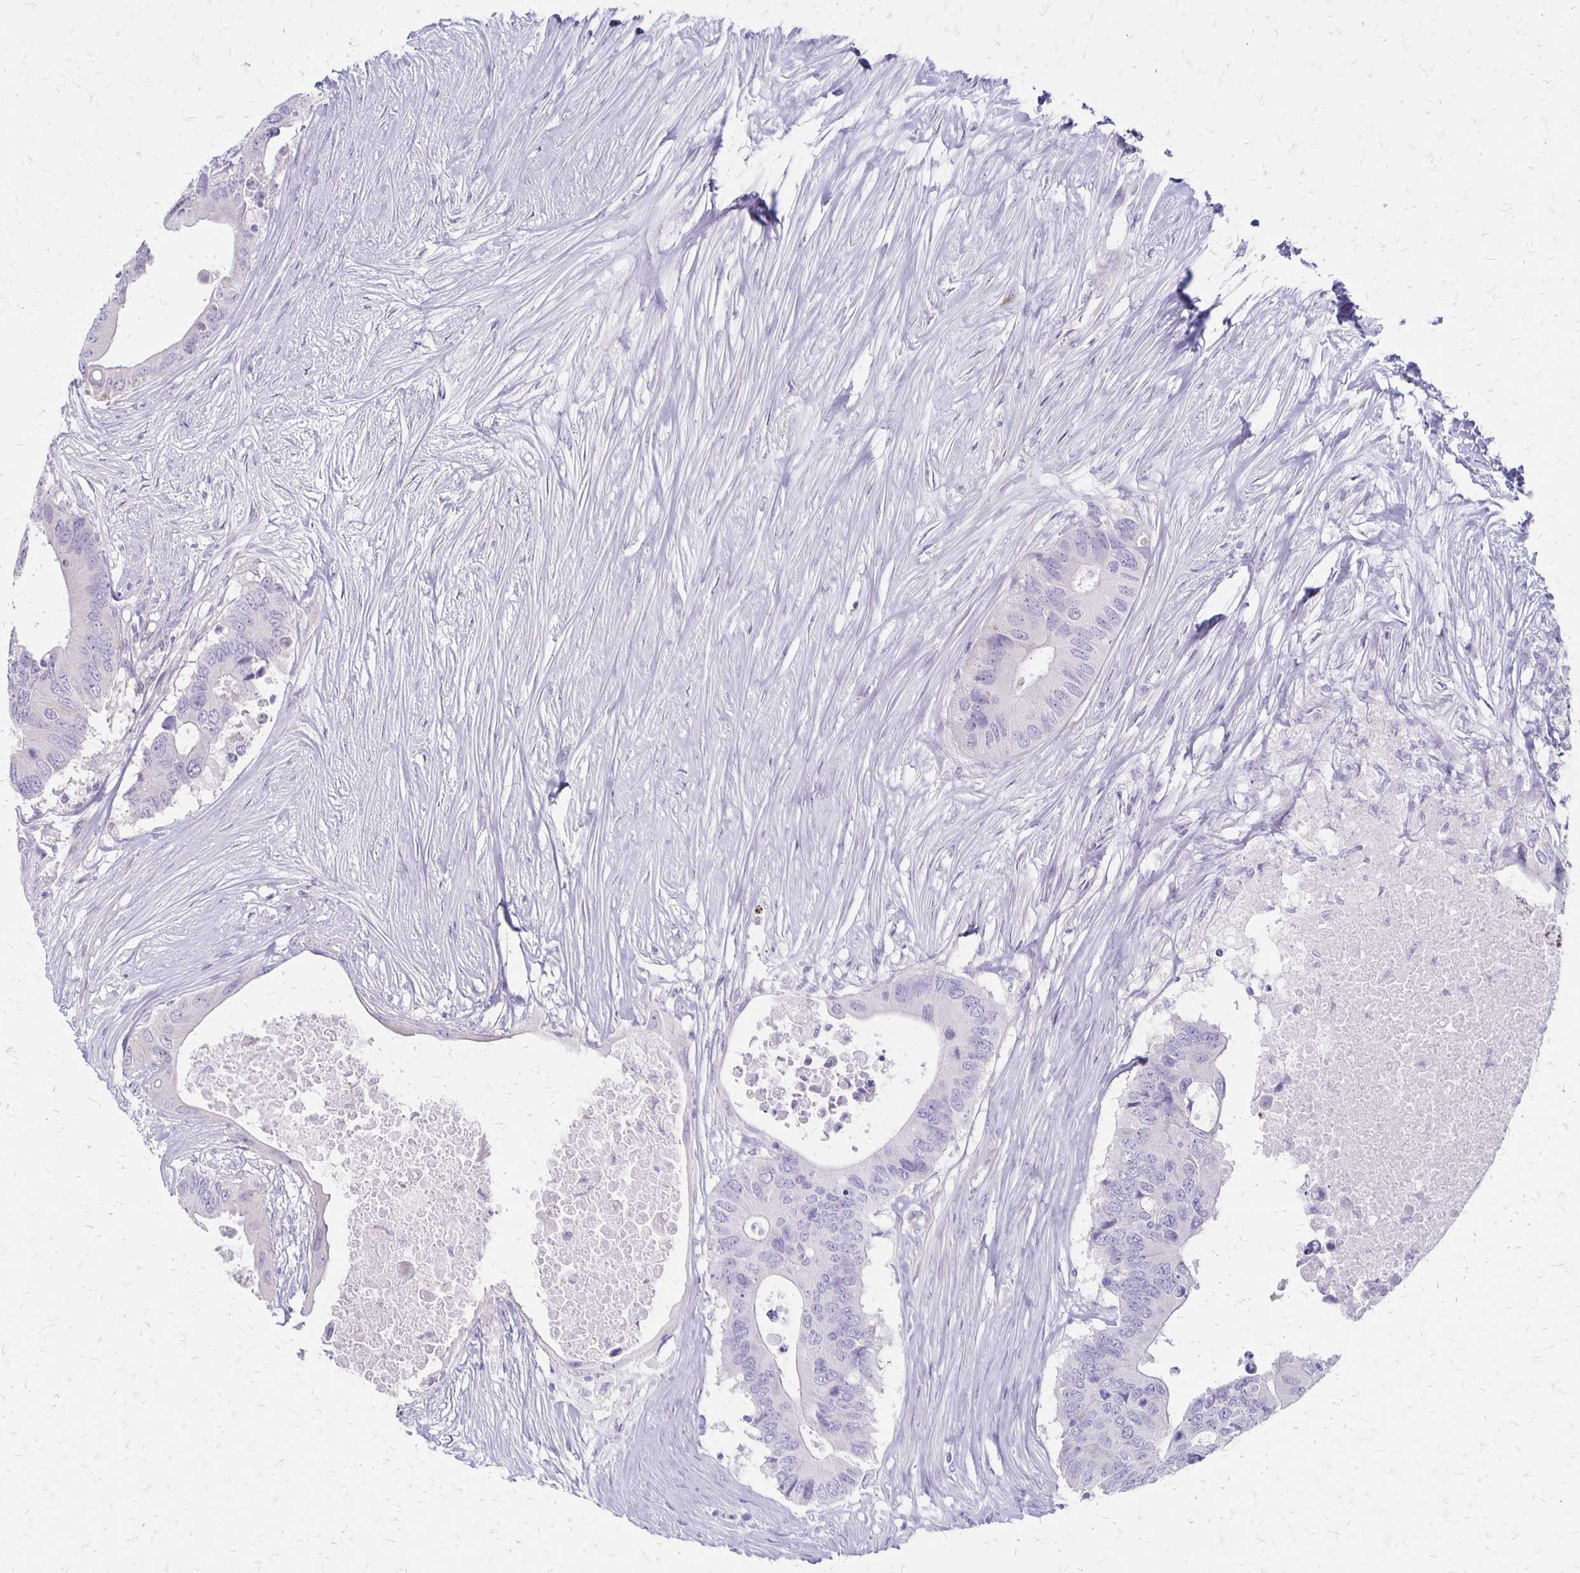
{"staining": {"intensity": "negative", "quantity": "none", "location": "none"}, "tissue": "colorectal cancer", "cell_type": "Tumor cells", "image_type": "cancer", "snomed": [{"axis": "morphology", "description": "Adenocarcinoma, NOS"}, {"axis": "topography", "description": "Colon"}], "caption": "There is no significant positivity in tumor cells of adenocarcinoma (colorectal).", "gene": "HOMER1", "patient": {"sex": "male", "age": 71}}